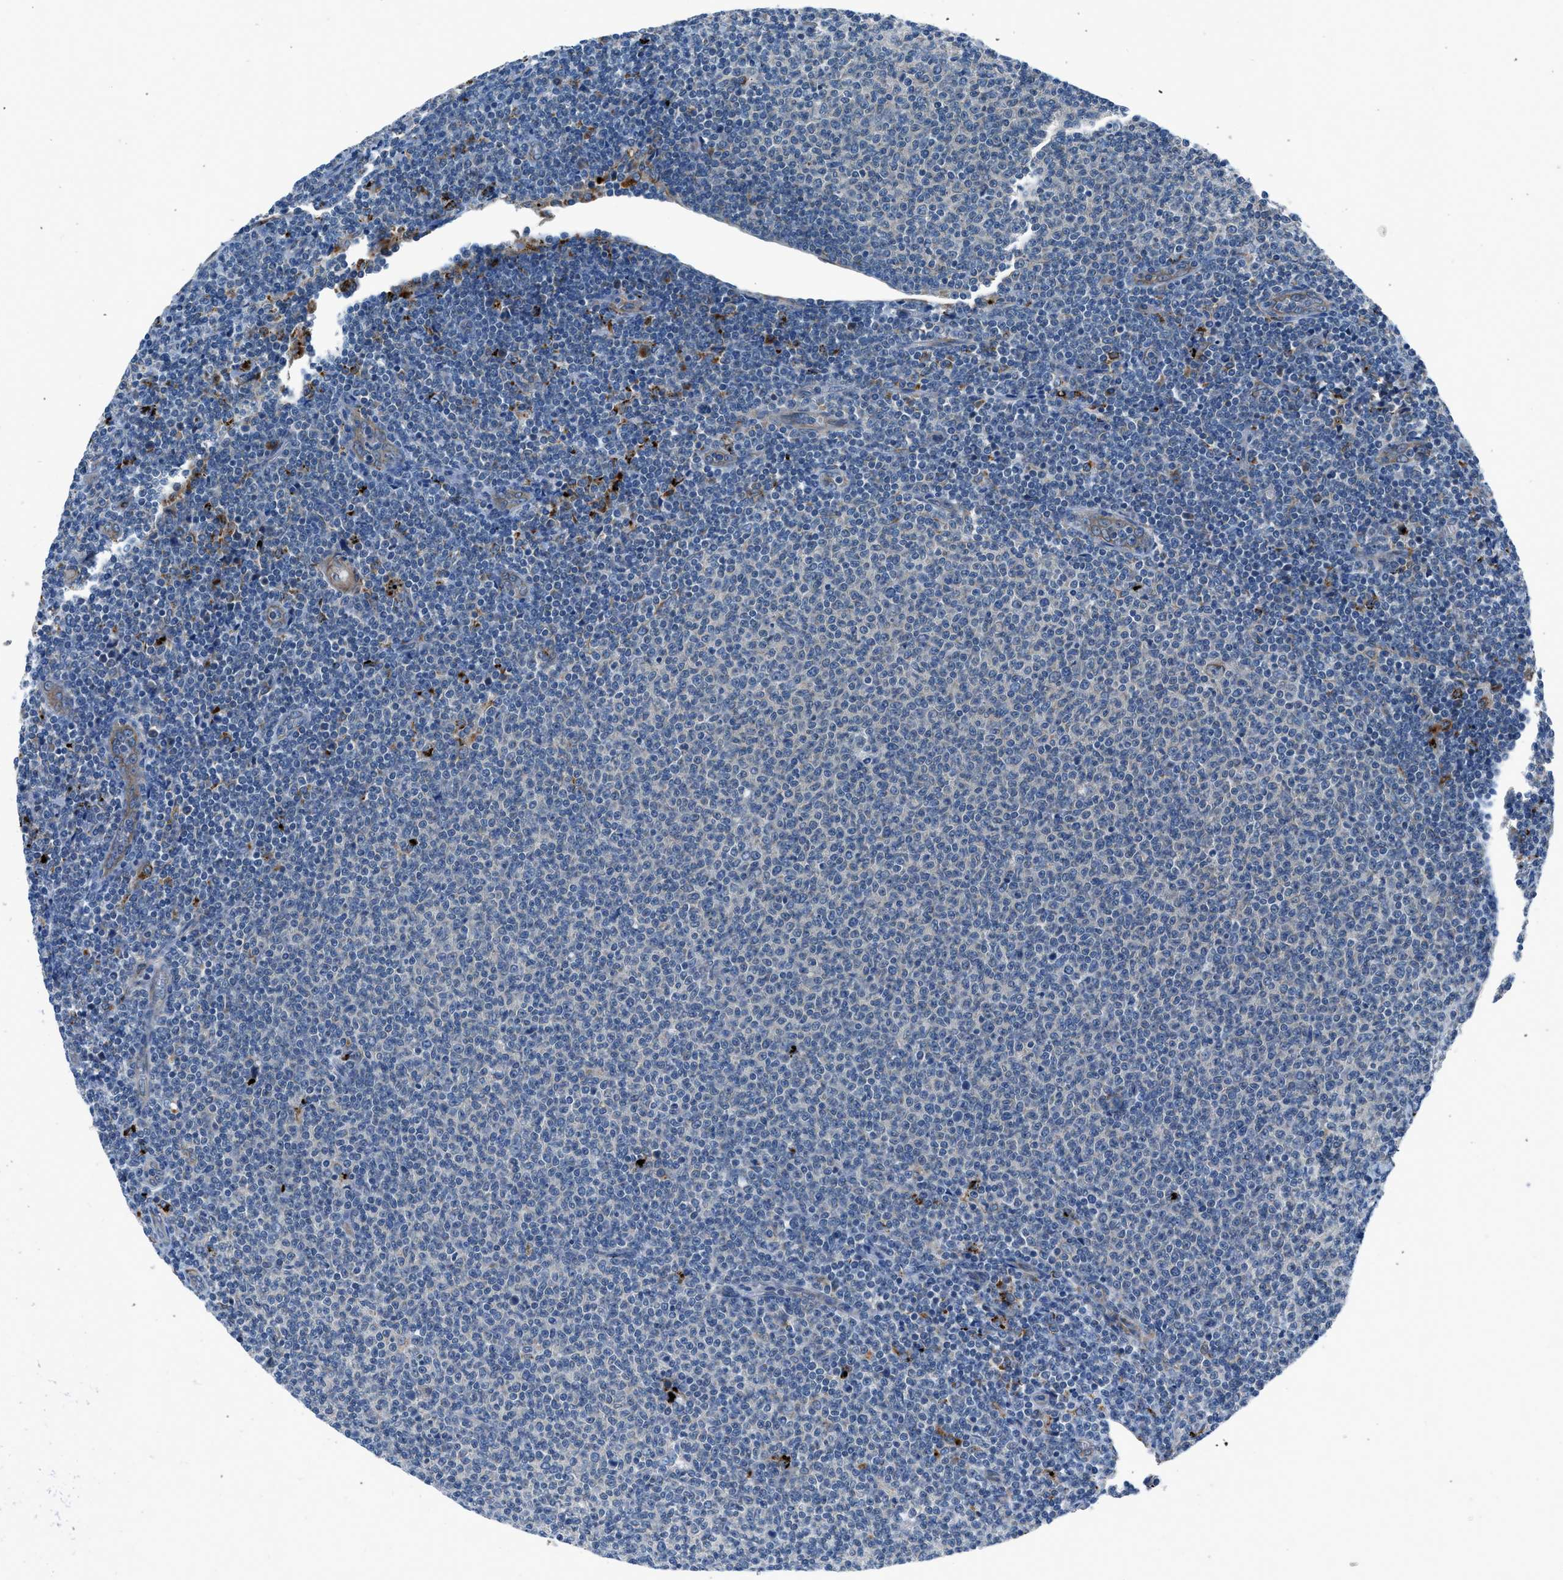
{"staining": {"intensity": "negative", "quantity": "none", "location": "none"}, "tissue": "lymphoma", "cell_type": "Tumor cells", "image_type": "cancer", "snomed": [{"axis": "morphology", "description": "Malignant lymphoma, non-Hodgkin's type, Low grade"}, {"axis": "topography", "description": "Lymph node"}], "caption": "Immunohistochemical staining of human low-grade malignant lymphoma, non-Hodgkin's type displays no significant expression in tumor cells. (Stains: DAB (3,3'-diaminobenzidine) IHC with hematoxylin counter stain, Microscopy: brightfield microscopy at high magnification).", "gene": "LMBR1", "patient": {"sex": "male", "age": 66}}